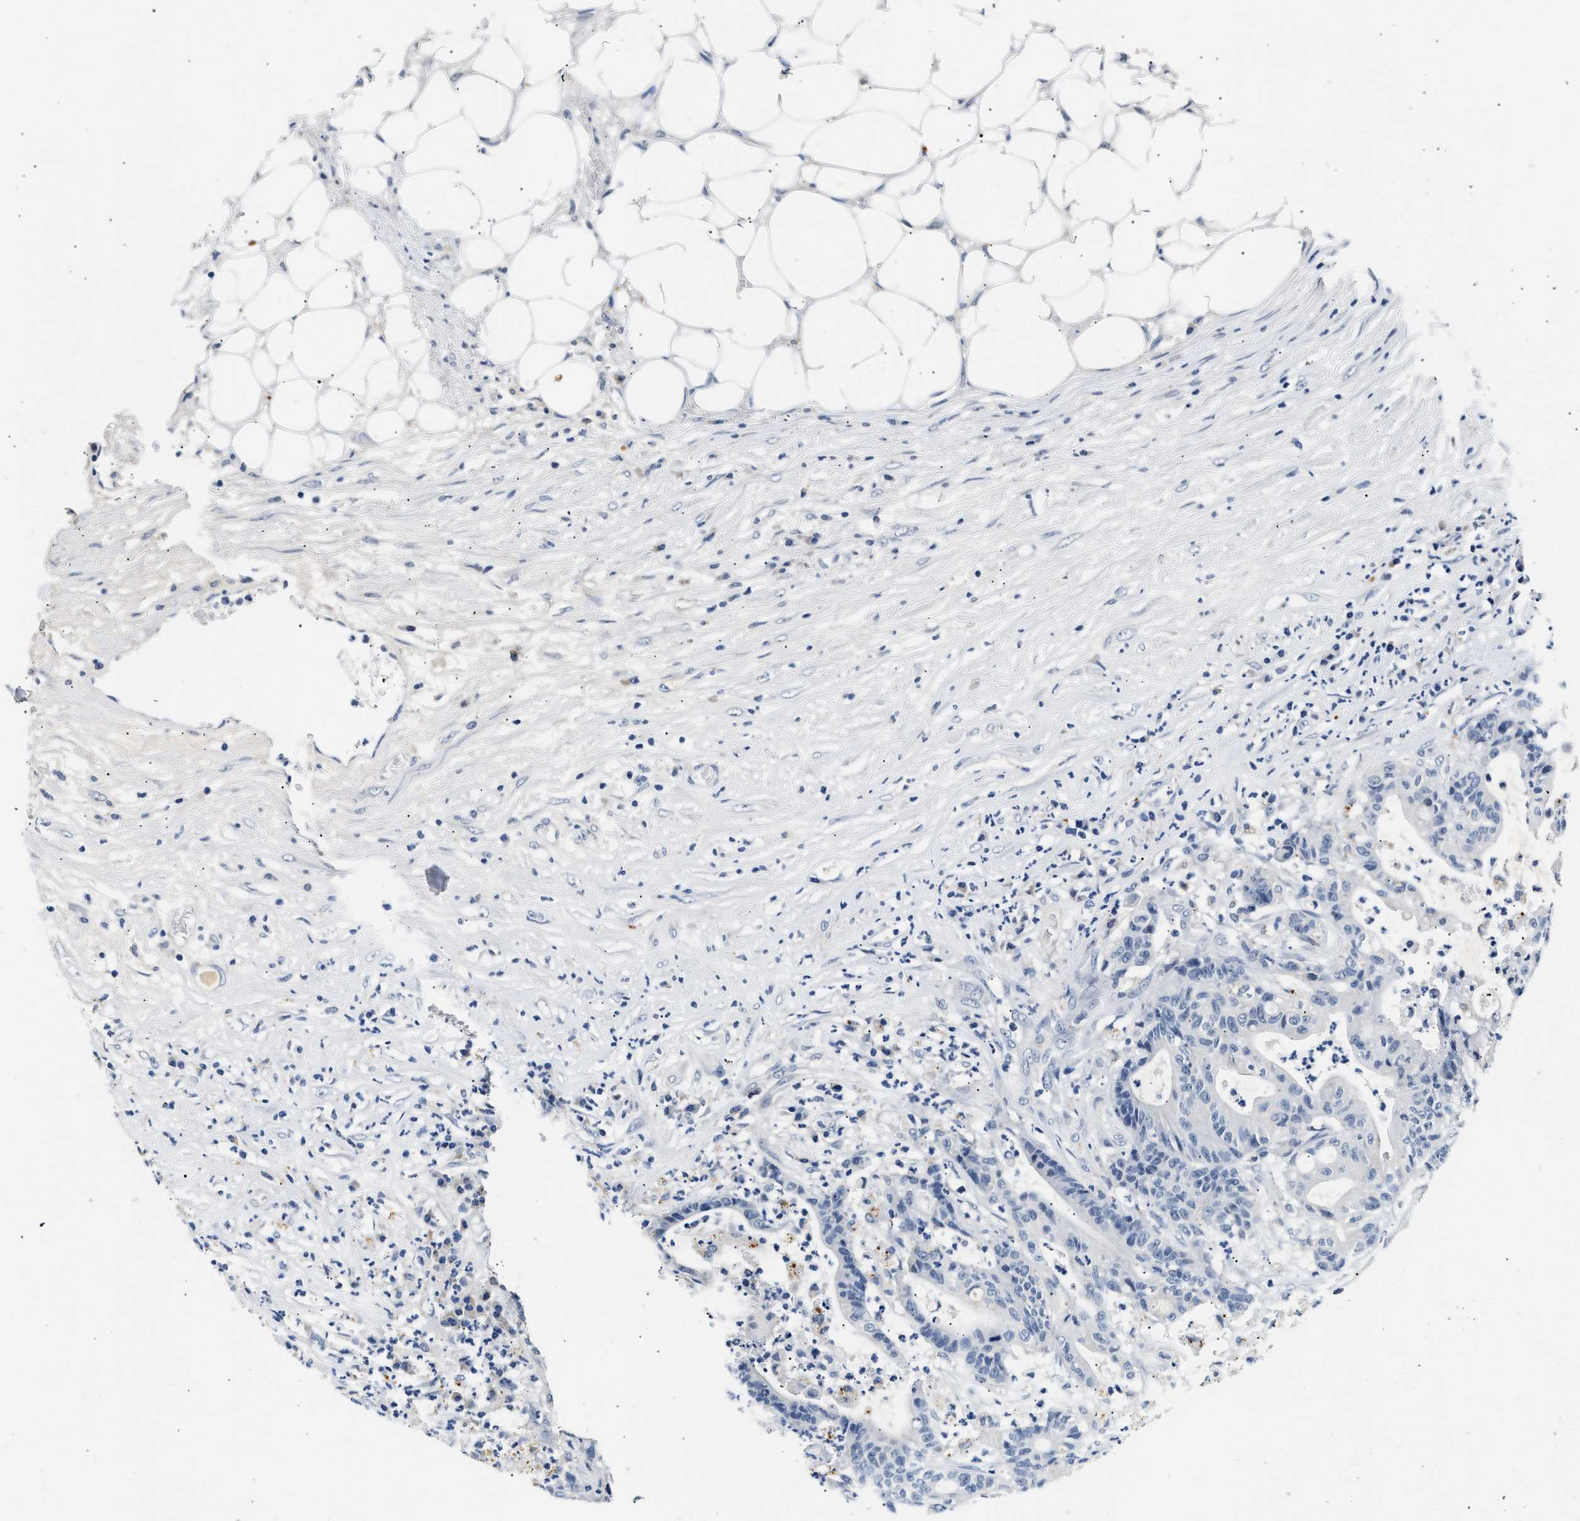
{"staining": {"intensity": "negative", "quantity": "none", "location": "none"}, "tissue": "colorectal cancer", "cell_type": "Tumor cells", "image_type": "cancer", "snomed": [{"axis": "morphology", "description": "Adenocarcinoma, NOS"}, {"axis": "topography", "description": "Colon"}], "caption": "Tumor cells are negative for protein expression in human adenocarcinoma (colorectal). (DAB IHC, high magnification).", "gene": "MED22", "patient": {"sex": "female", "age": 84}}